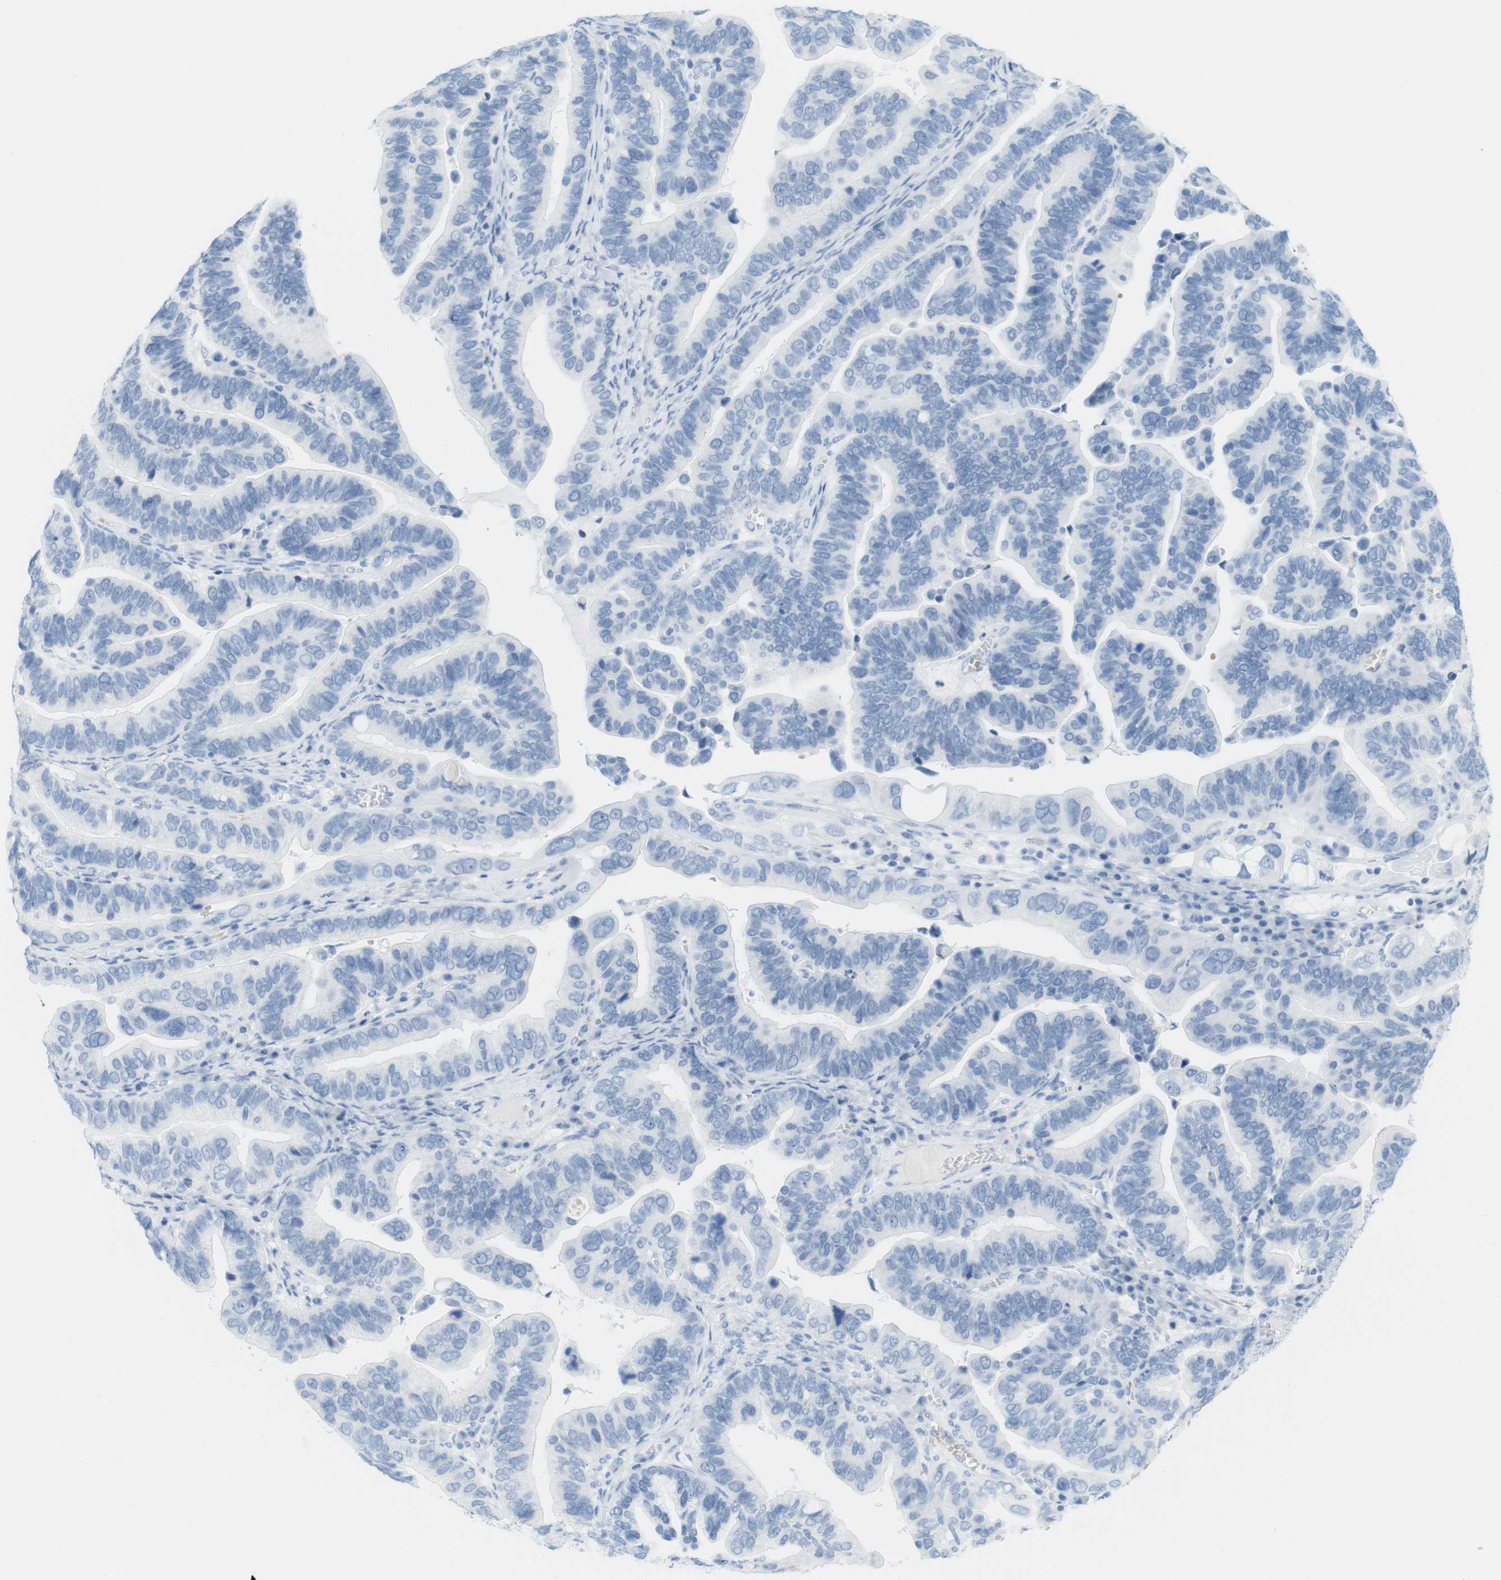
{"staining": {"intensity": "negative", "quantity": "none", "location": "none"}, "tissue": "ovarian cancer", "cell_type": "Tumor cells", "image_type": "cancer", "snomed": [{"axis": "morphology", "description": "Cystadenocarcinoma, serous, NOS"}, {"axis": "topography", "description": "Ovary"}], "caption": "The histopathology image exhibits no staining of tumor cells in ovarian serous cystadenocarcinoma.", "gene": "TNNT2", "patient": {"sex": "female", "age": 56}}